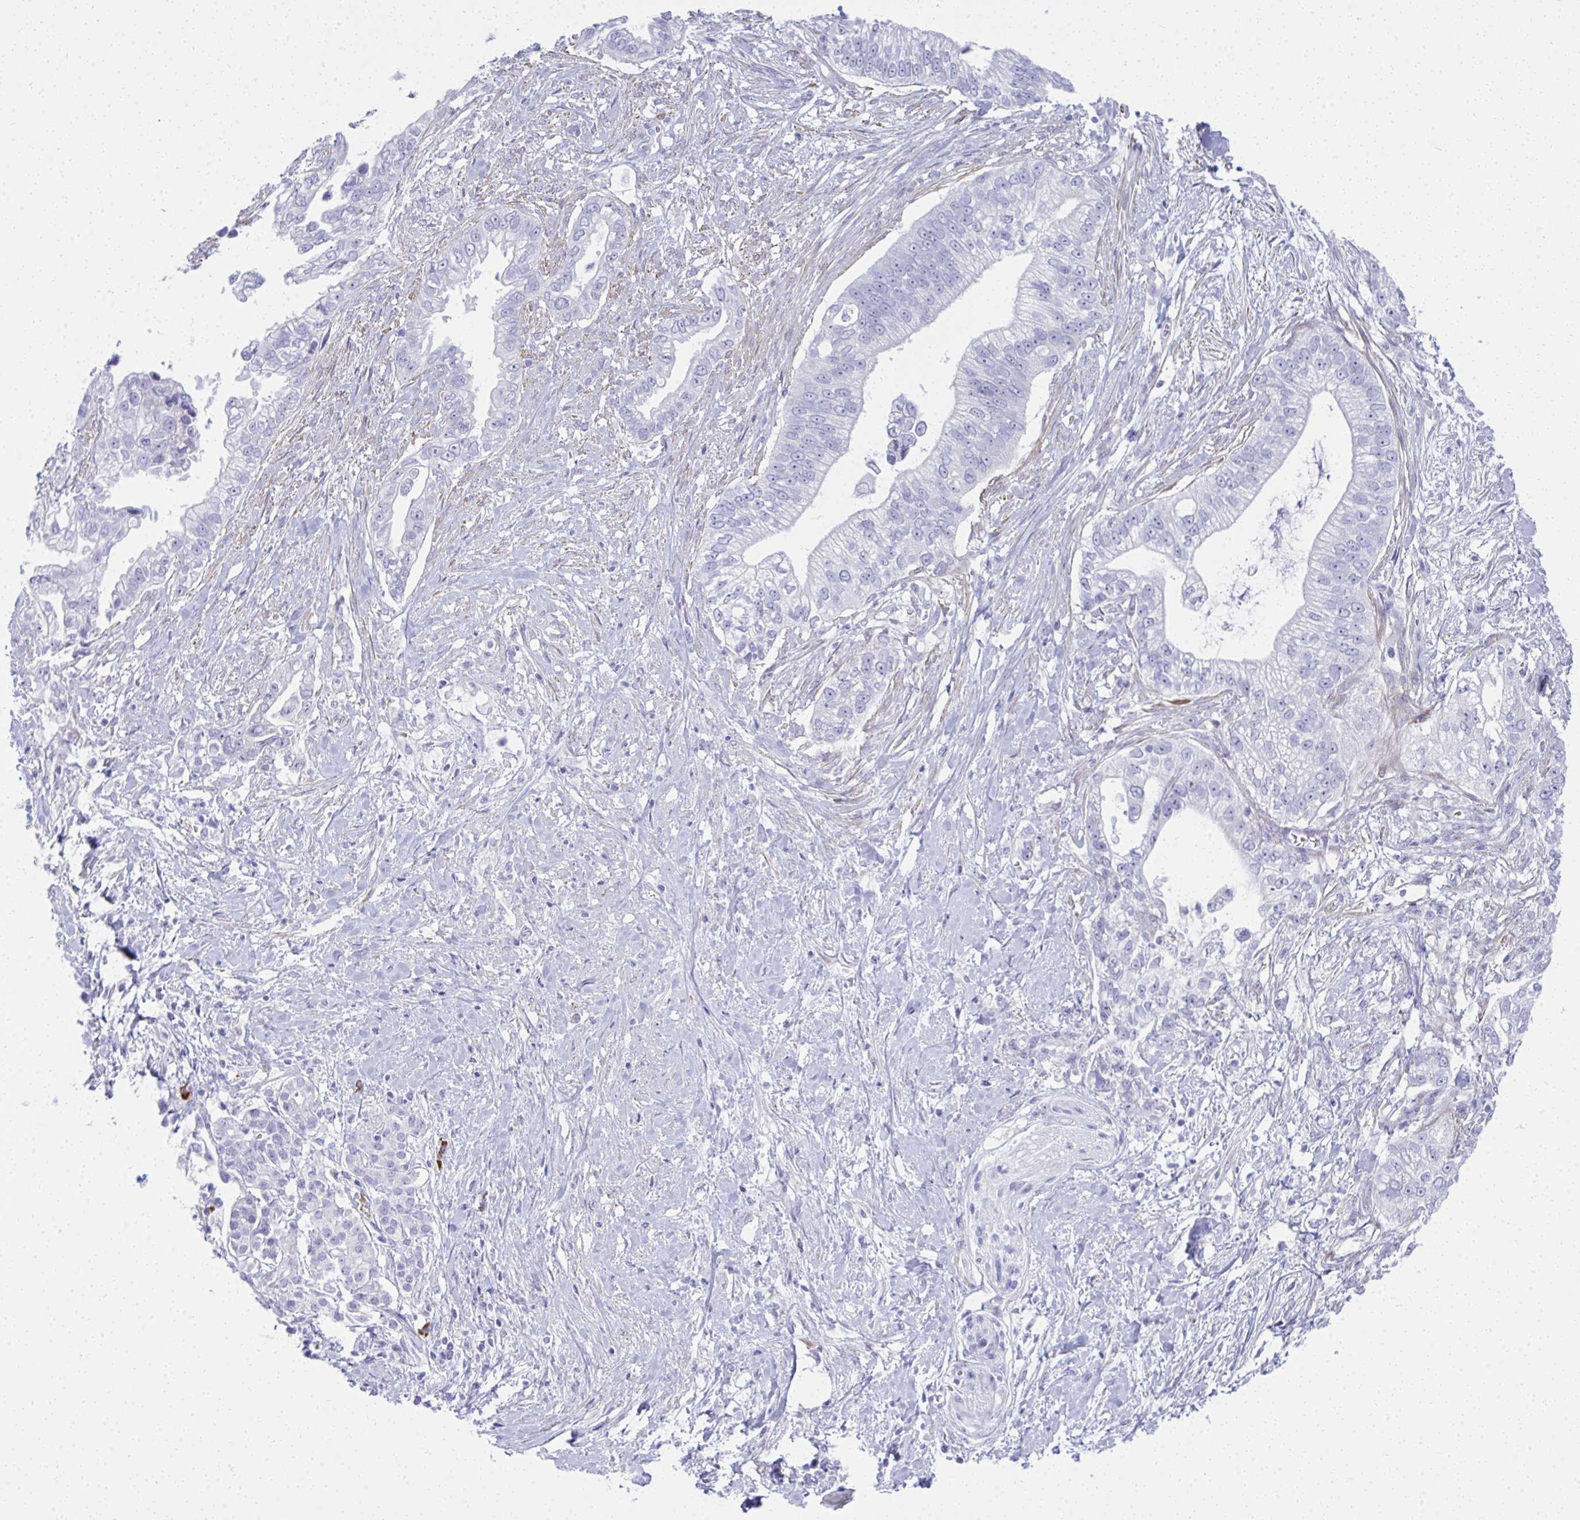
{"staining": {"intensity": "negative", "quantity": "none", "location": "none"}, "tissue": "pancreatic cancer", "cell_type": "Tumor cells", "image_type": "cancer", "snomed": [{"axis": "morphology", "description": "Adenocarcinoma, NOS"}, {"axis": "topography", "description": "Pancreas"}], "caption": "This is an immunohistochemistry photomicrograph of pancreatic cancer. There is no staining in tumor cells.", "gene": "PUS7L", "patient": {"sex": "male", "age": 70}}